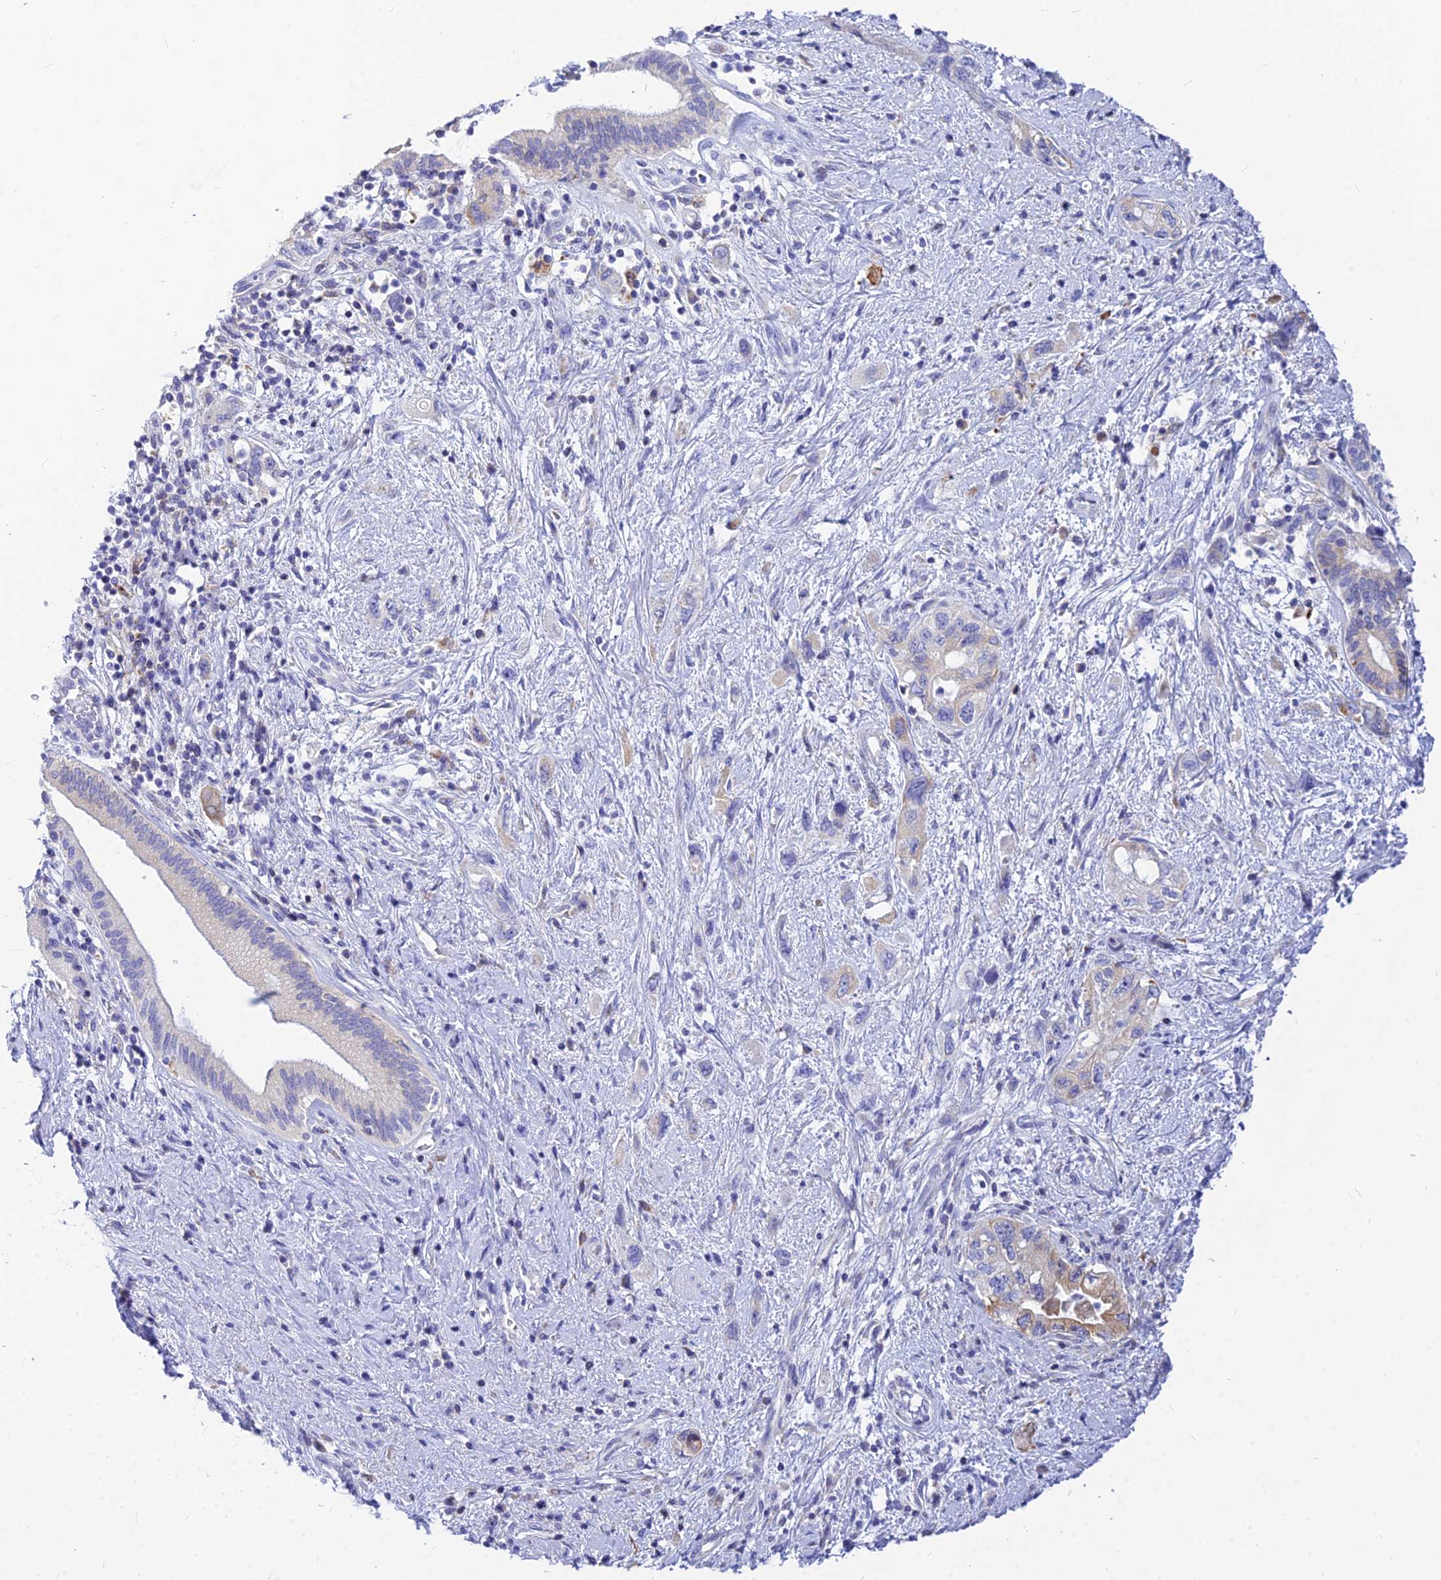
{"staining": {"intensity": "weak", "quantity": "<25%", "location": "cytoplasmic/membranous"}, "tissue": "pancreatic cancer", "cell_type": "Tumor cells", "image_type": "cancer", "snomed": [{"axis": "morphology", "description": "Adenocarcinoma, NOS"}, {"axis": "topography", "description": "Pancreas"}], "caption": "A photomicrograph of human adenocarcinoma (pancreatic) is negative for staining in tumor cells.", "gene": "CNOT6", "patient": {"sex": "female", "age": 73}}